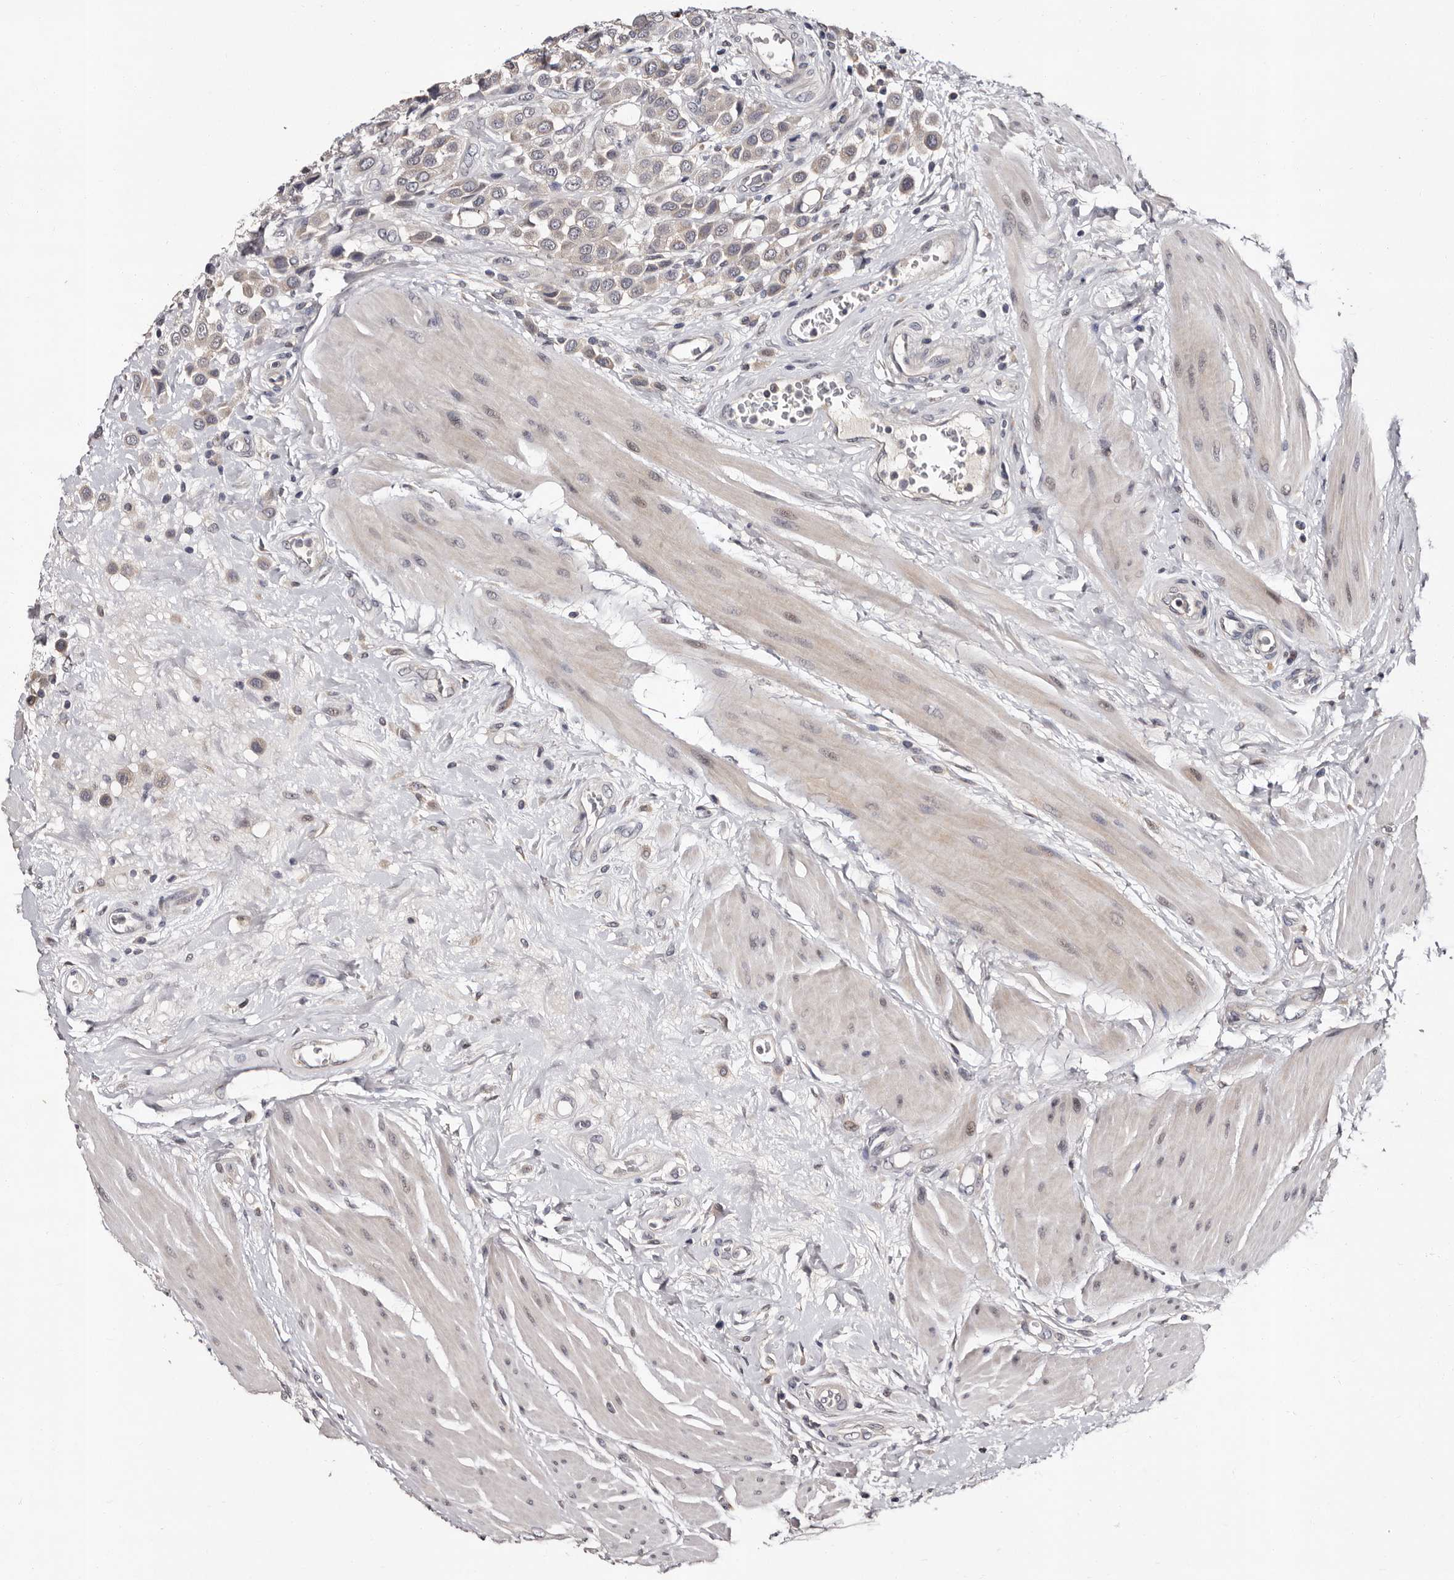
{"staining": {"intensity": "negative", "quantity": "none", "location": "none"}, "tissue": "urothelial cancer", "cell_type": "Tumor cells", "image_type": "cancer", "snomed": [{"axis": "morphology", "description": "Urothelial carcinoma, High grade"}, {"axis": "topography", "description": "Urinary bladder"}], "caption": "Immunohistochemistry histopathology image of neoplastic tissue: human high-grade urothelial carcinoma stained with DAB displays no significant protein positivity in tumor cells.", "gene": "FAM91A1", "patient": {"sex": "male", "age": 50}}